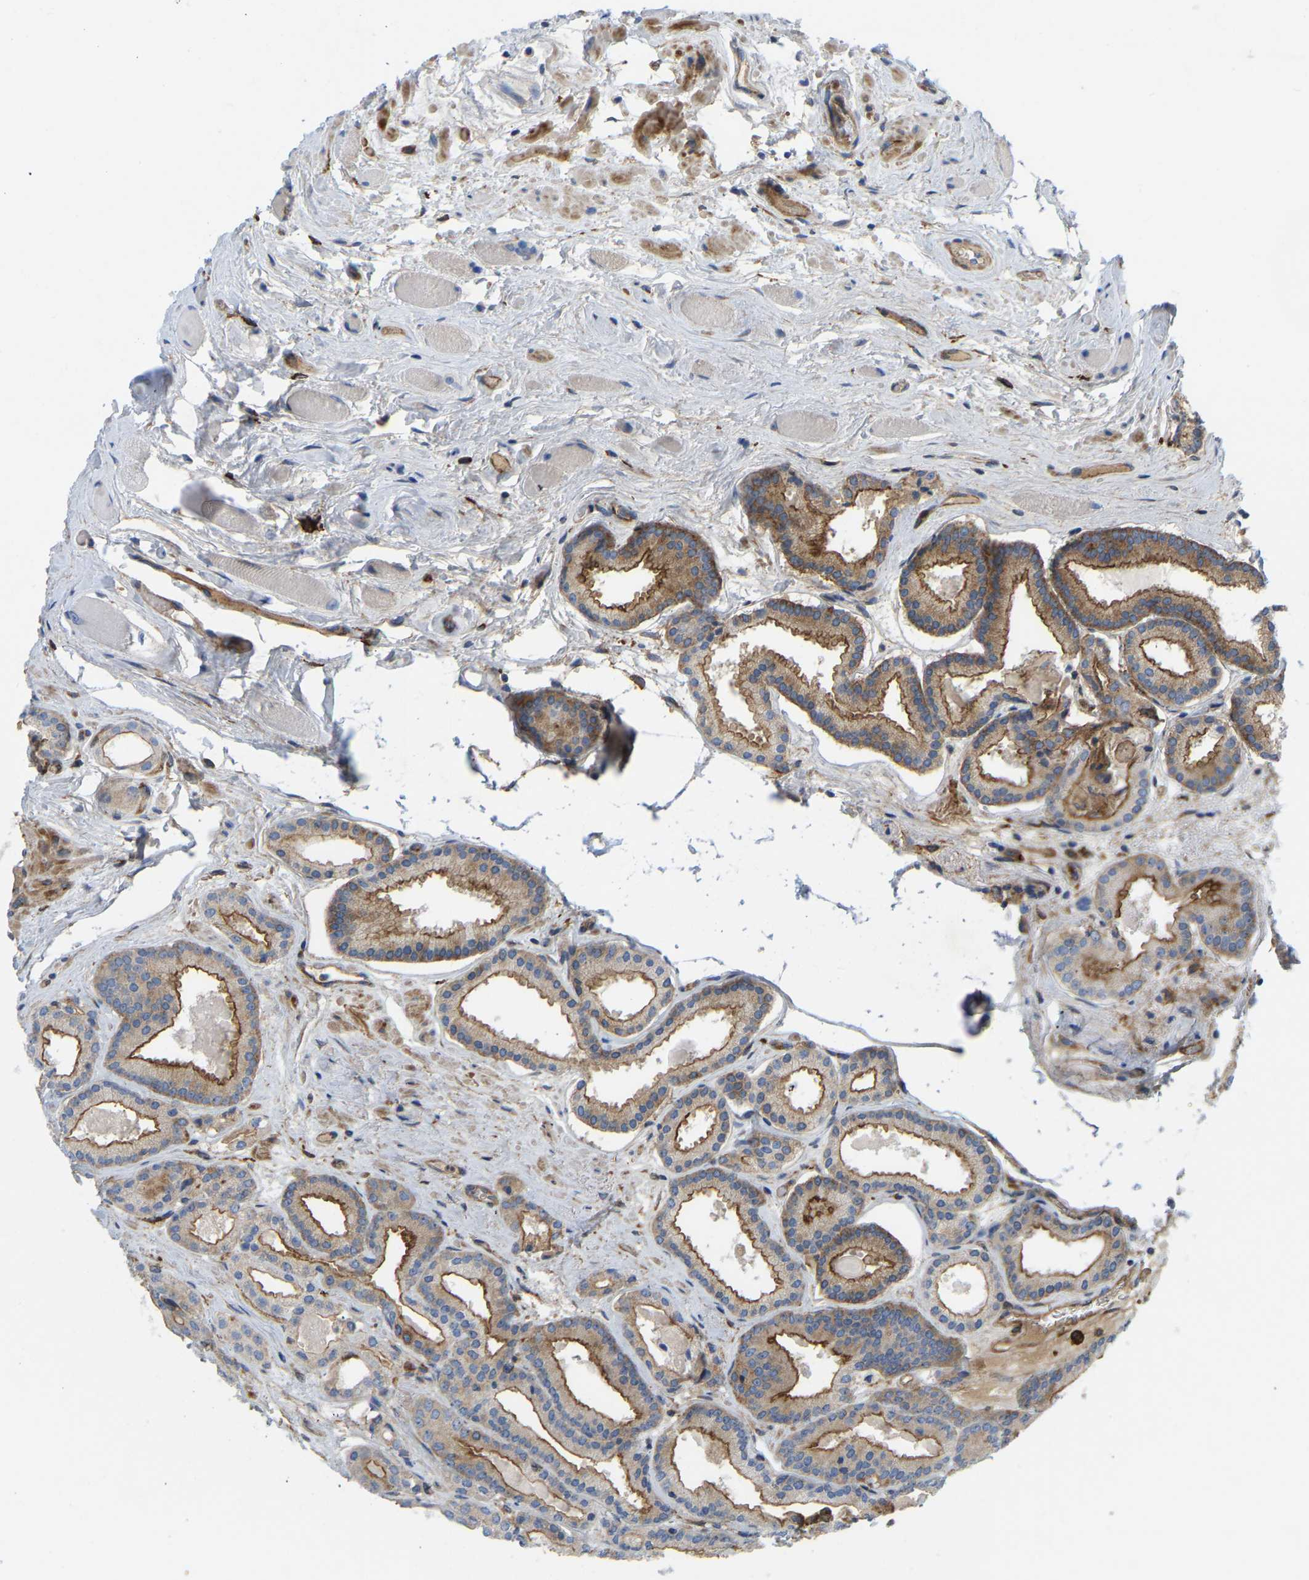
{"staining": {"intensity": "moderate", "quantity": "25%-75%", "location": "cytoplasmic/membranous"}, "tissue": "prostate cancer", "cell_type": "Tumor cells", "image_type": "cancer", "snomed": [{"axis": "morphology", "description": "Adenocarcinoma, Low grade"}, {"axis": "topography", "description": "Prostate"}], "caption": "Immunohistochemistry (IHC) of prostate low-grade adenocarcinoma reveals medium levels of moderate cytoplasmic/membranous positivity in about 25%-75% of tumor cells.", "gene": "PICALM", "patient": {"sex": "male", "age": 59}}